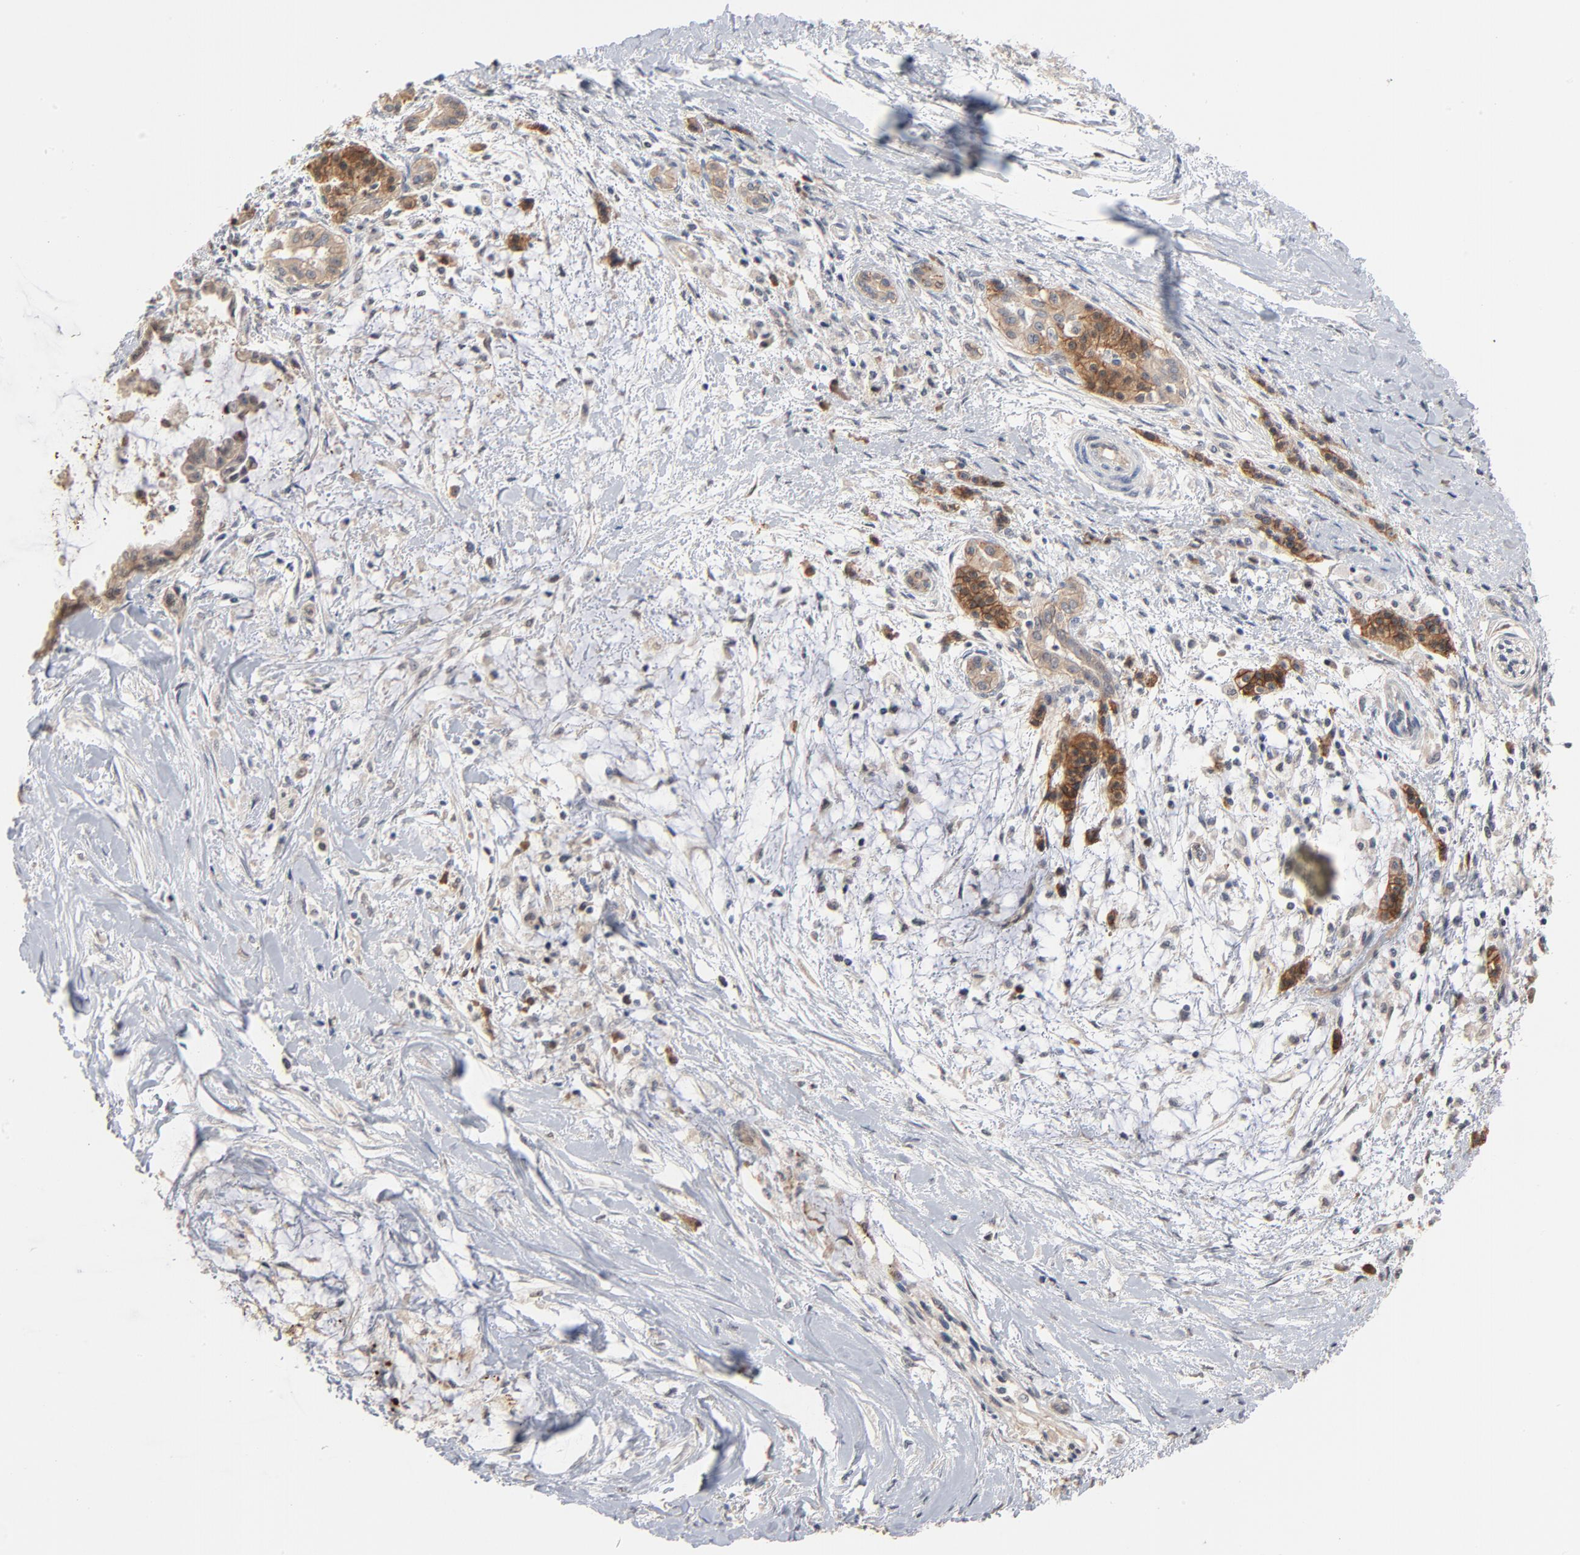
{"staining": {"intensity": "moderate", "quantity": ">75%", "location": "cytoplasmic/membranous"}, "tissue": "pancreatic cancer", "cell_type": "Tumor cells", "image_type": "cancer", "snomed": [{"axis": "morphology", "description": "Adenocarcinoma, NOS"}, {"axis": "topography", "description": "Pancreas"}], "caption": "This is a micrograph of immunohistochemistry (IHC) staining of adenocarcinoma (pancreatic), which shows moderate staining in the cytoplasmic/membranous of tumor cells.", "gene": "EPCAM", "patient": {"sex": "female", "age": 64}}